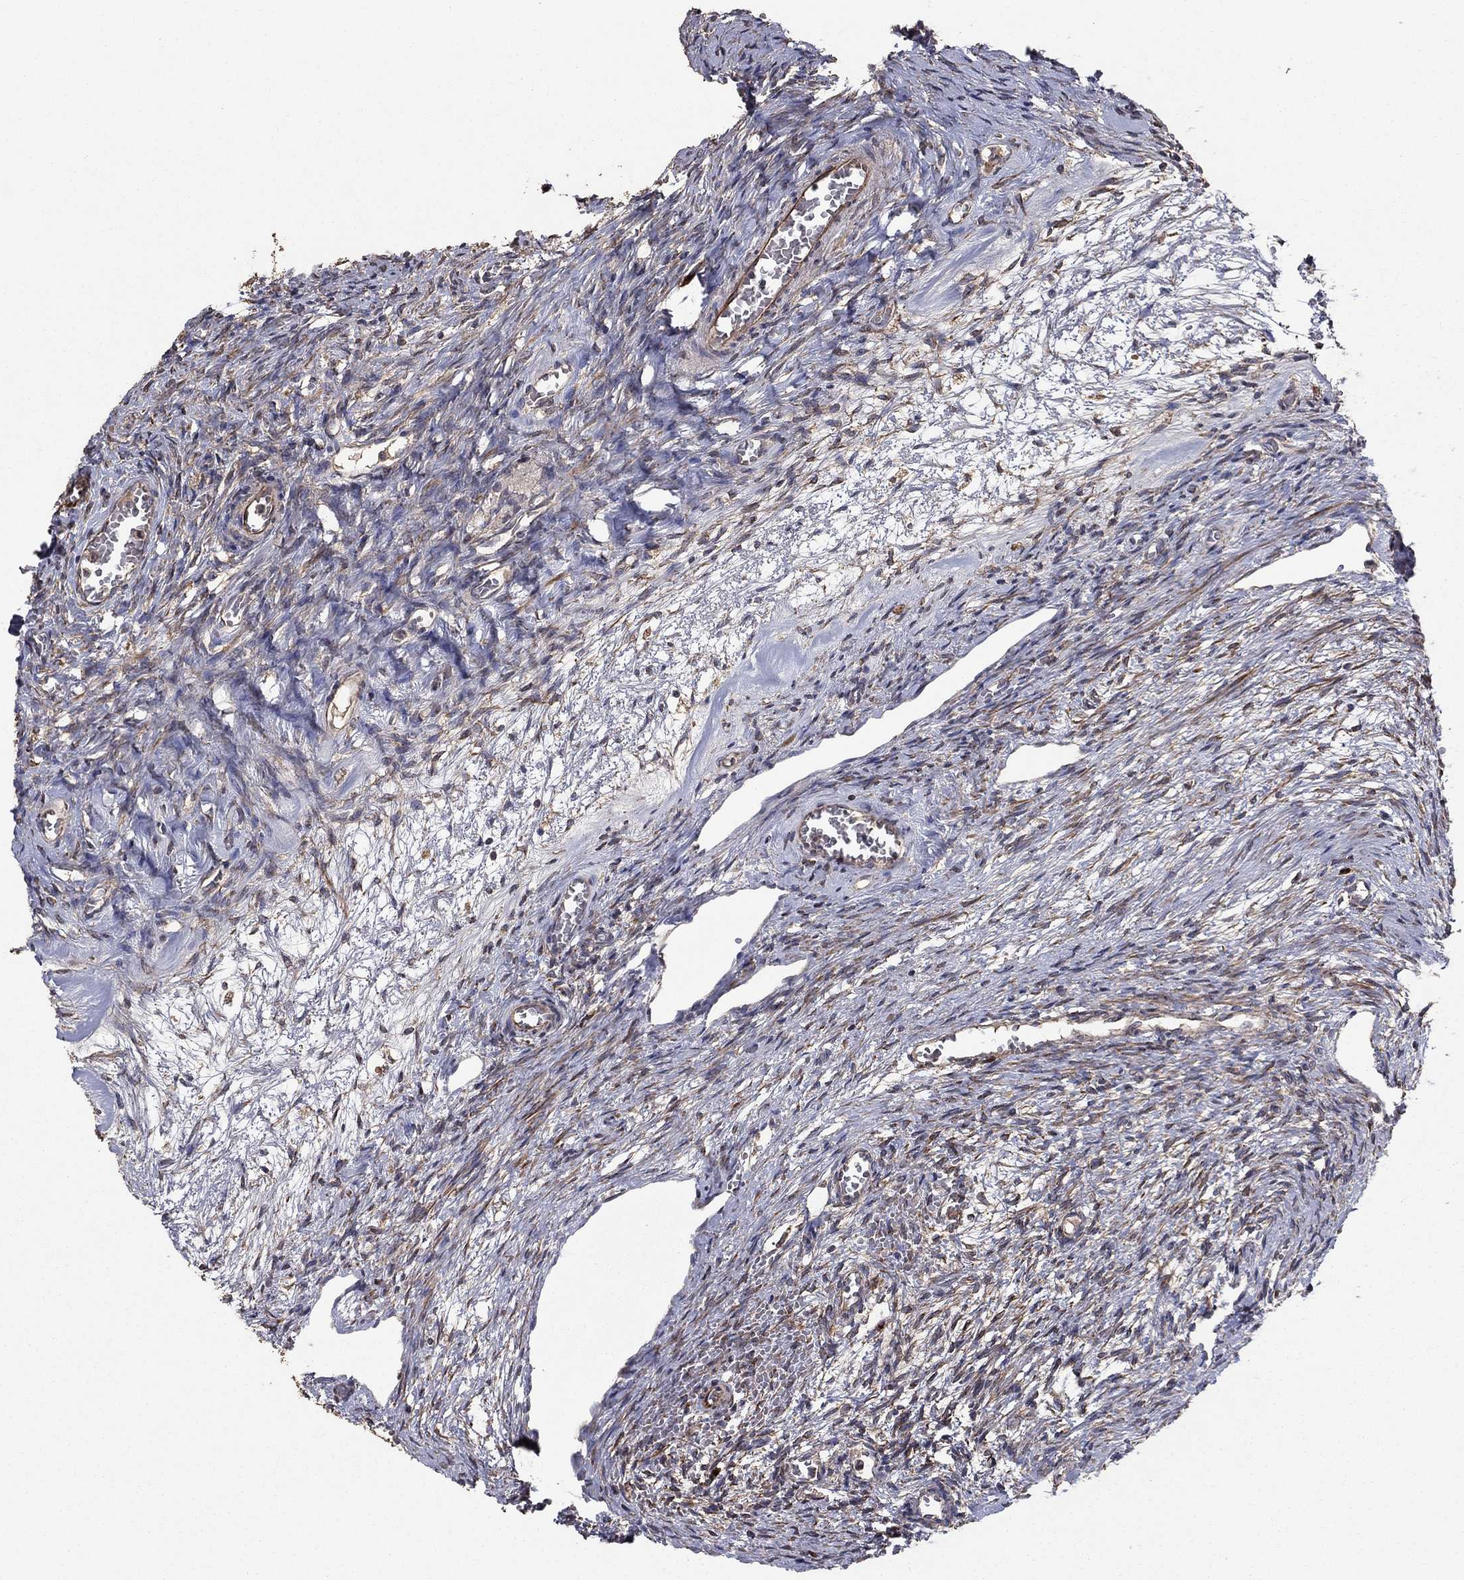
{"staining": {"intensity": "negative", "quantity": "none", "location": "none"}, "tissue": "ovary", "cell_type": "Ovarian stroma cells", "image_type": "normal", "snomed": [{"axis": "morphology", "description": "Normal tissue, NOS"}, {"axis": "topography", "description": "Ovary"}], "caption": "IHC of normal ovary exhibits no staining in ovarian stroma cells.", "gene": "FLT4", "patient": {"sex": "female", "age": 39}}